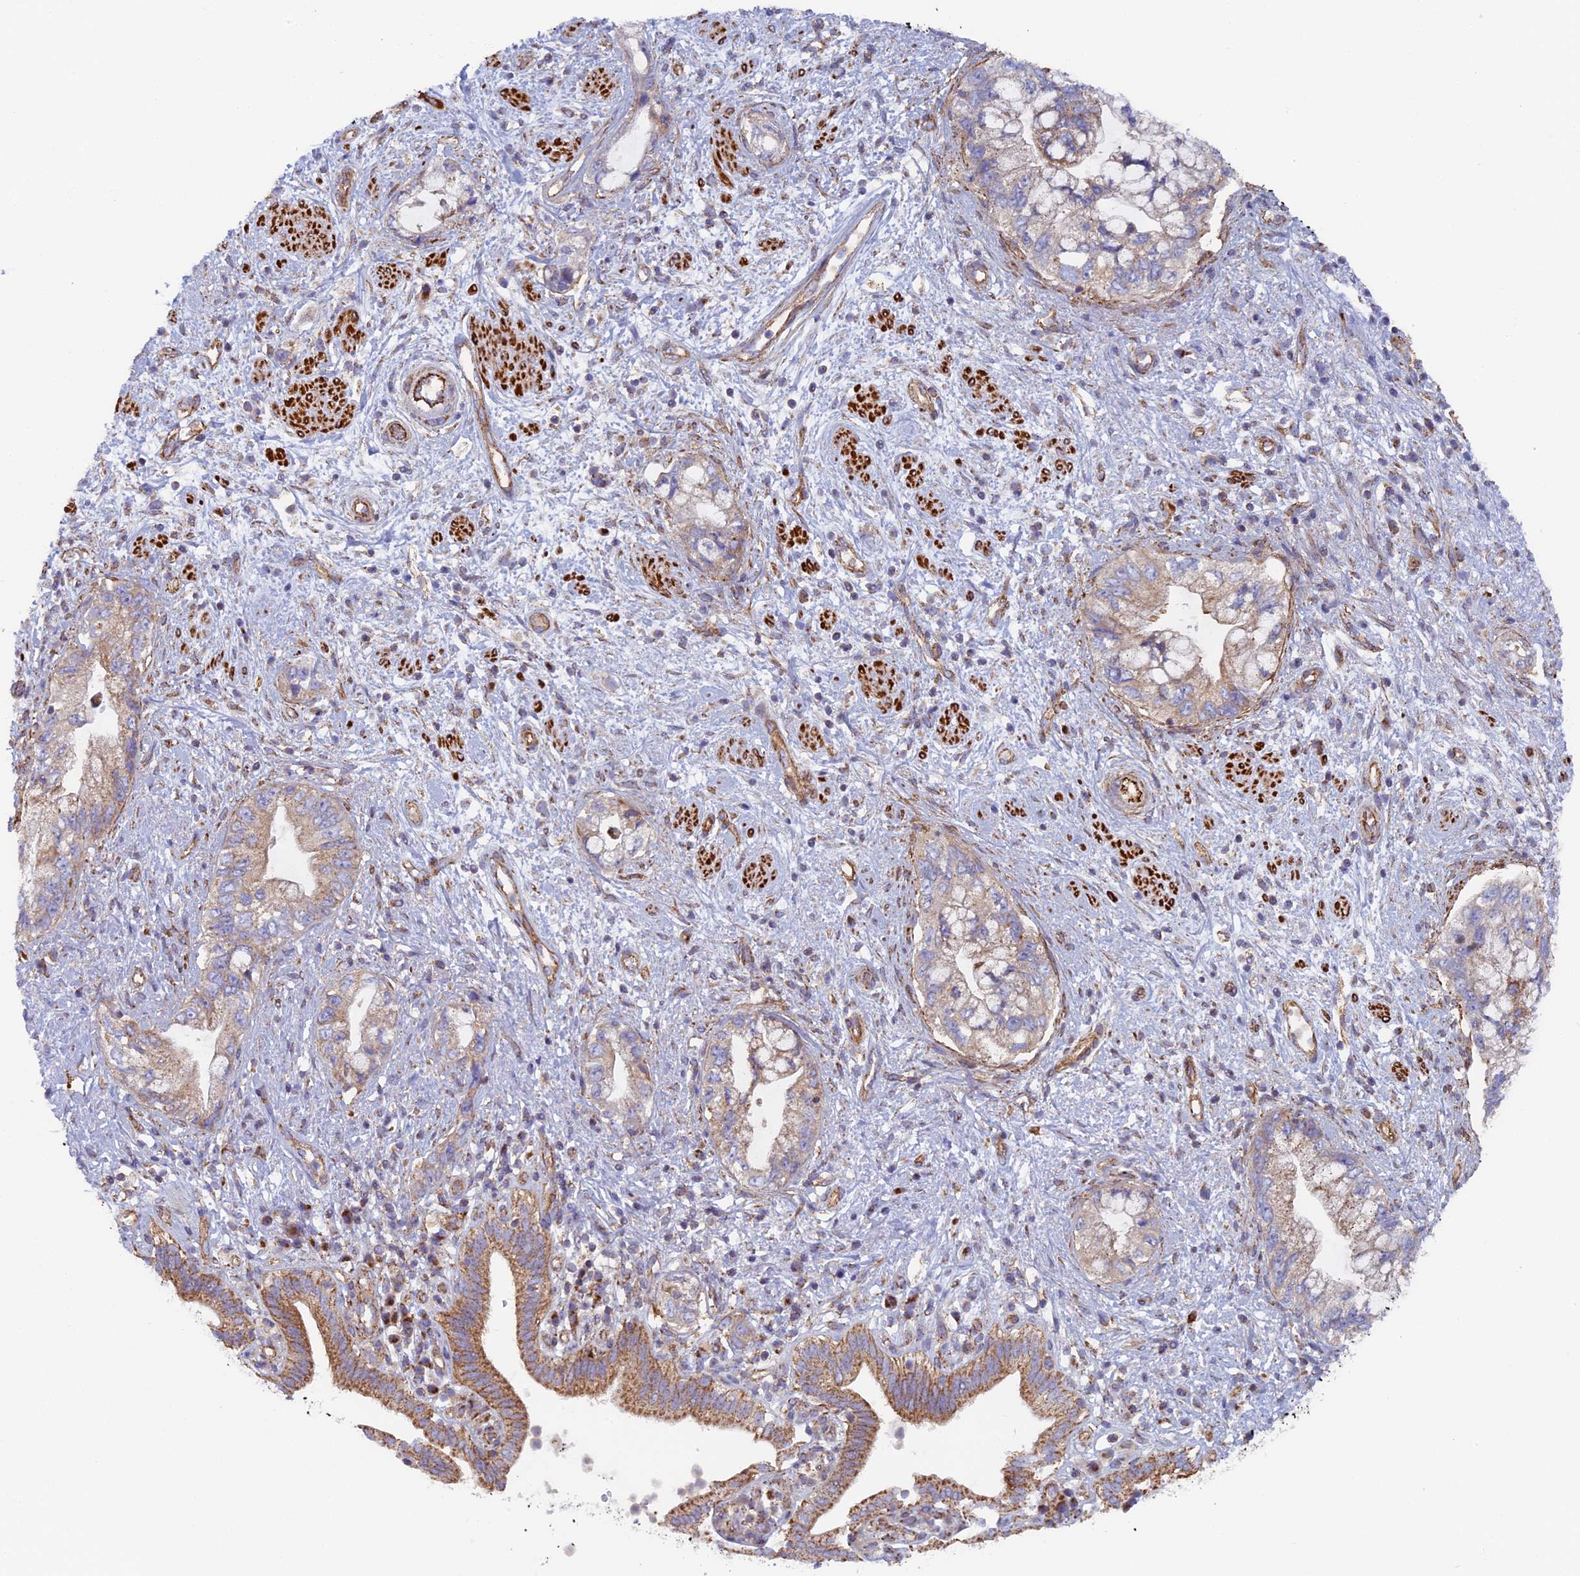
{"staining": {"intensity": "weak", "quantity": "<25%", "location": "cytoplasmic/membranous"}, "tissue": "pancreatic cancer", "cell_type": "Tumor cells", "image_type": "cancer", "snomed": [{"axis": "morphology", "description": "Adenocarcinoma, NOS"}, {"axis": "topography", "description": "Pancreas"}], "caption": "High magnification brightfield microscopy of adenocarcinoma (pancreatic) stained with DAB (3,3'-diaminobenzidine) (brown) and counterstained with hematoxylin (blue): tumor cells show no significant expression.", "gene": "DDA1", "patient": {"sex": "female", "age": 73}}